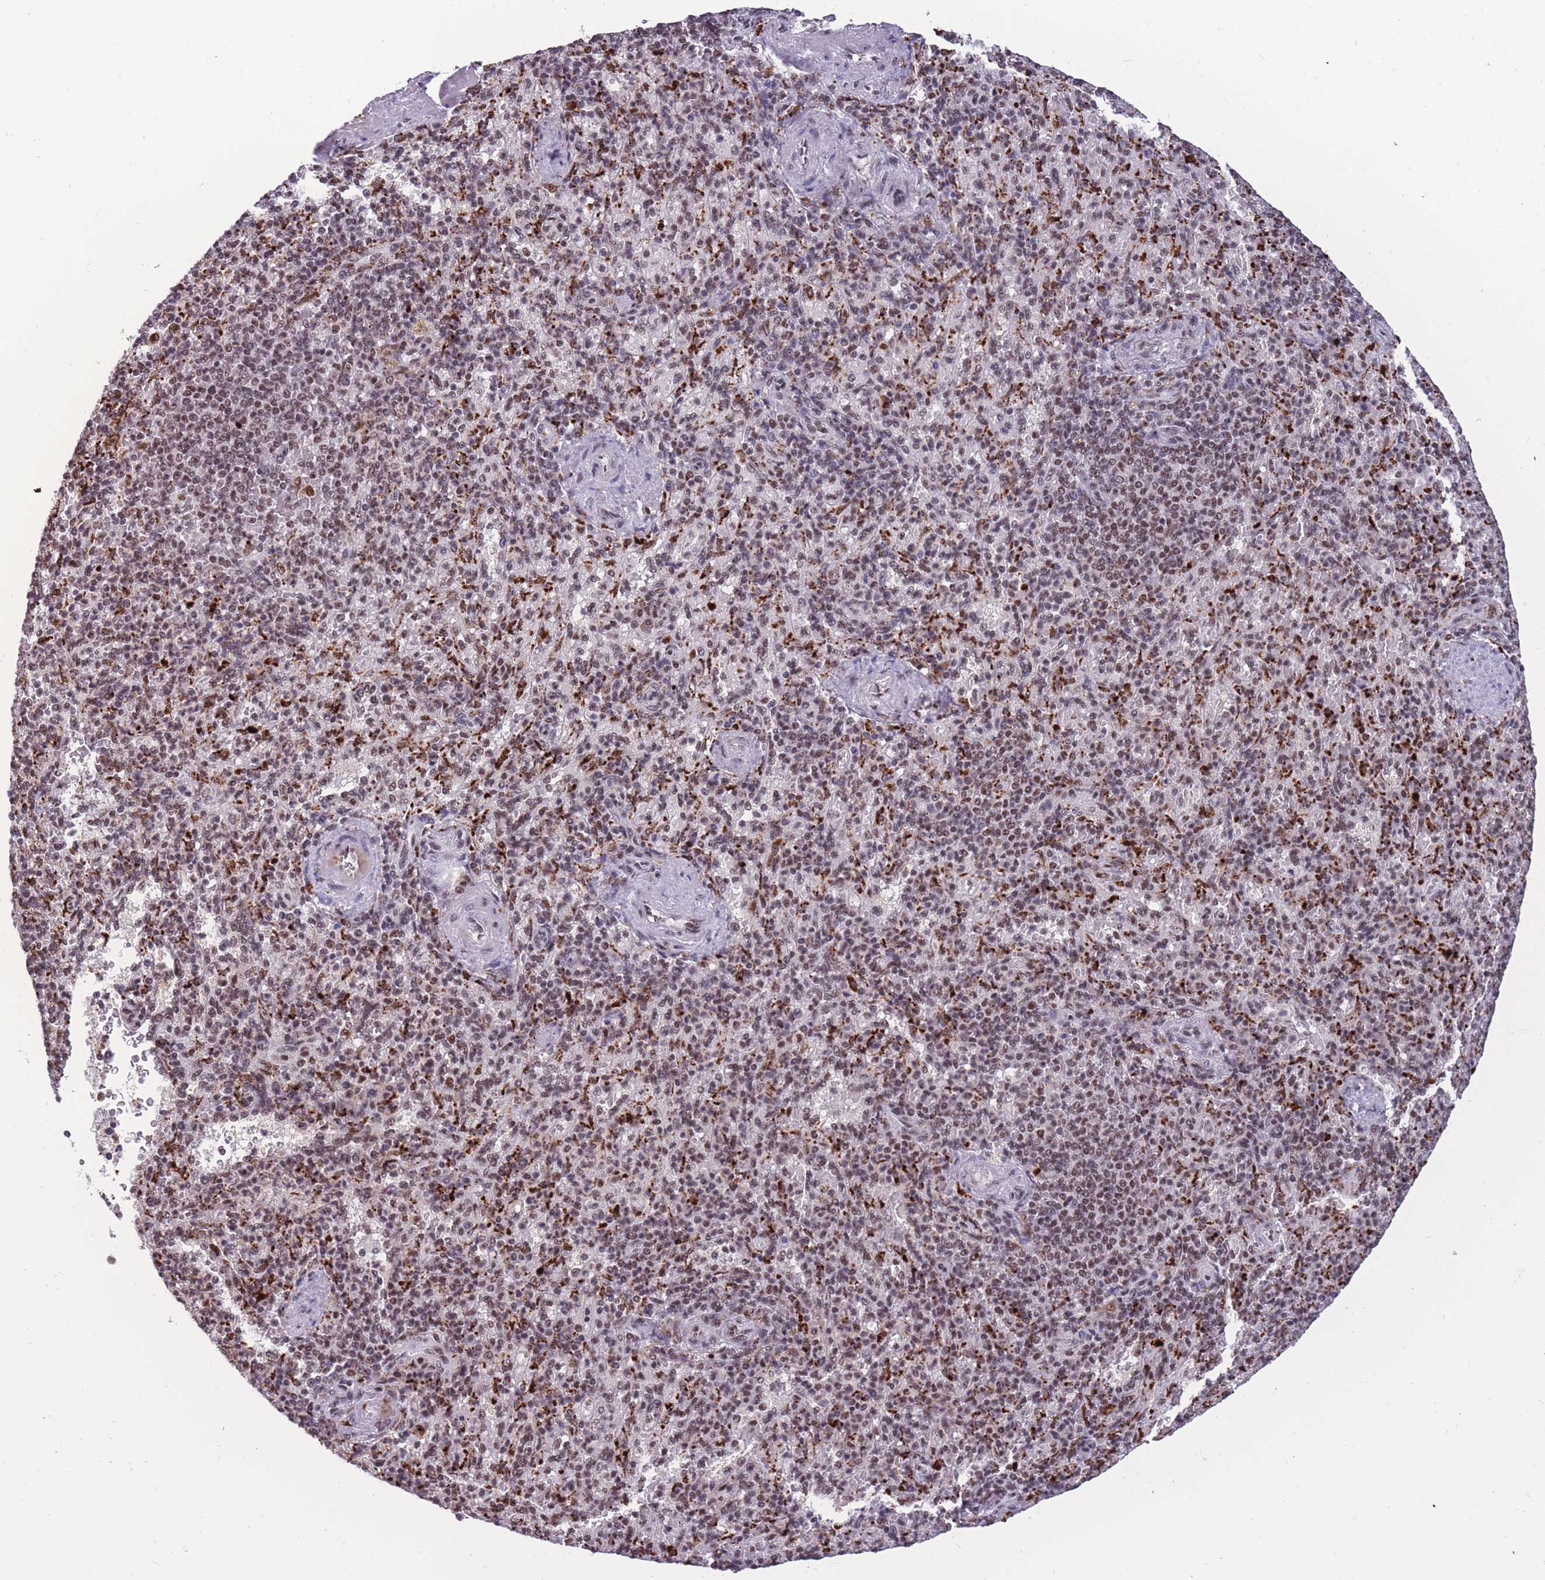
{"staining": {"intensity": "moderate", "quantity": ">75%", "location": "nuclear"}, "tissue": "spleen", "cell_type": "Cells in red pulp", "image_type": "normal", "snomed": [{"axis": "morphology", "description": "Normal tissue, NOS"}, {"axis": "topography", "description": "Spleen"}], "caption": "A high-resolution image shows immunohistochemistry (IHC) staining of unremarkable spleen, which shows moderate nuclear staining in about >75% of cells in red pulp.", "gene": "PRPF19", "patient": {"sex": "female", "age": 74}}